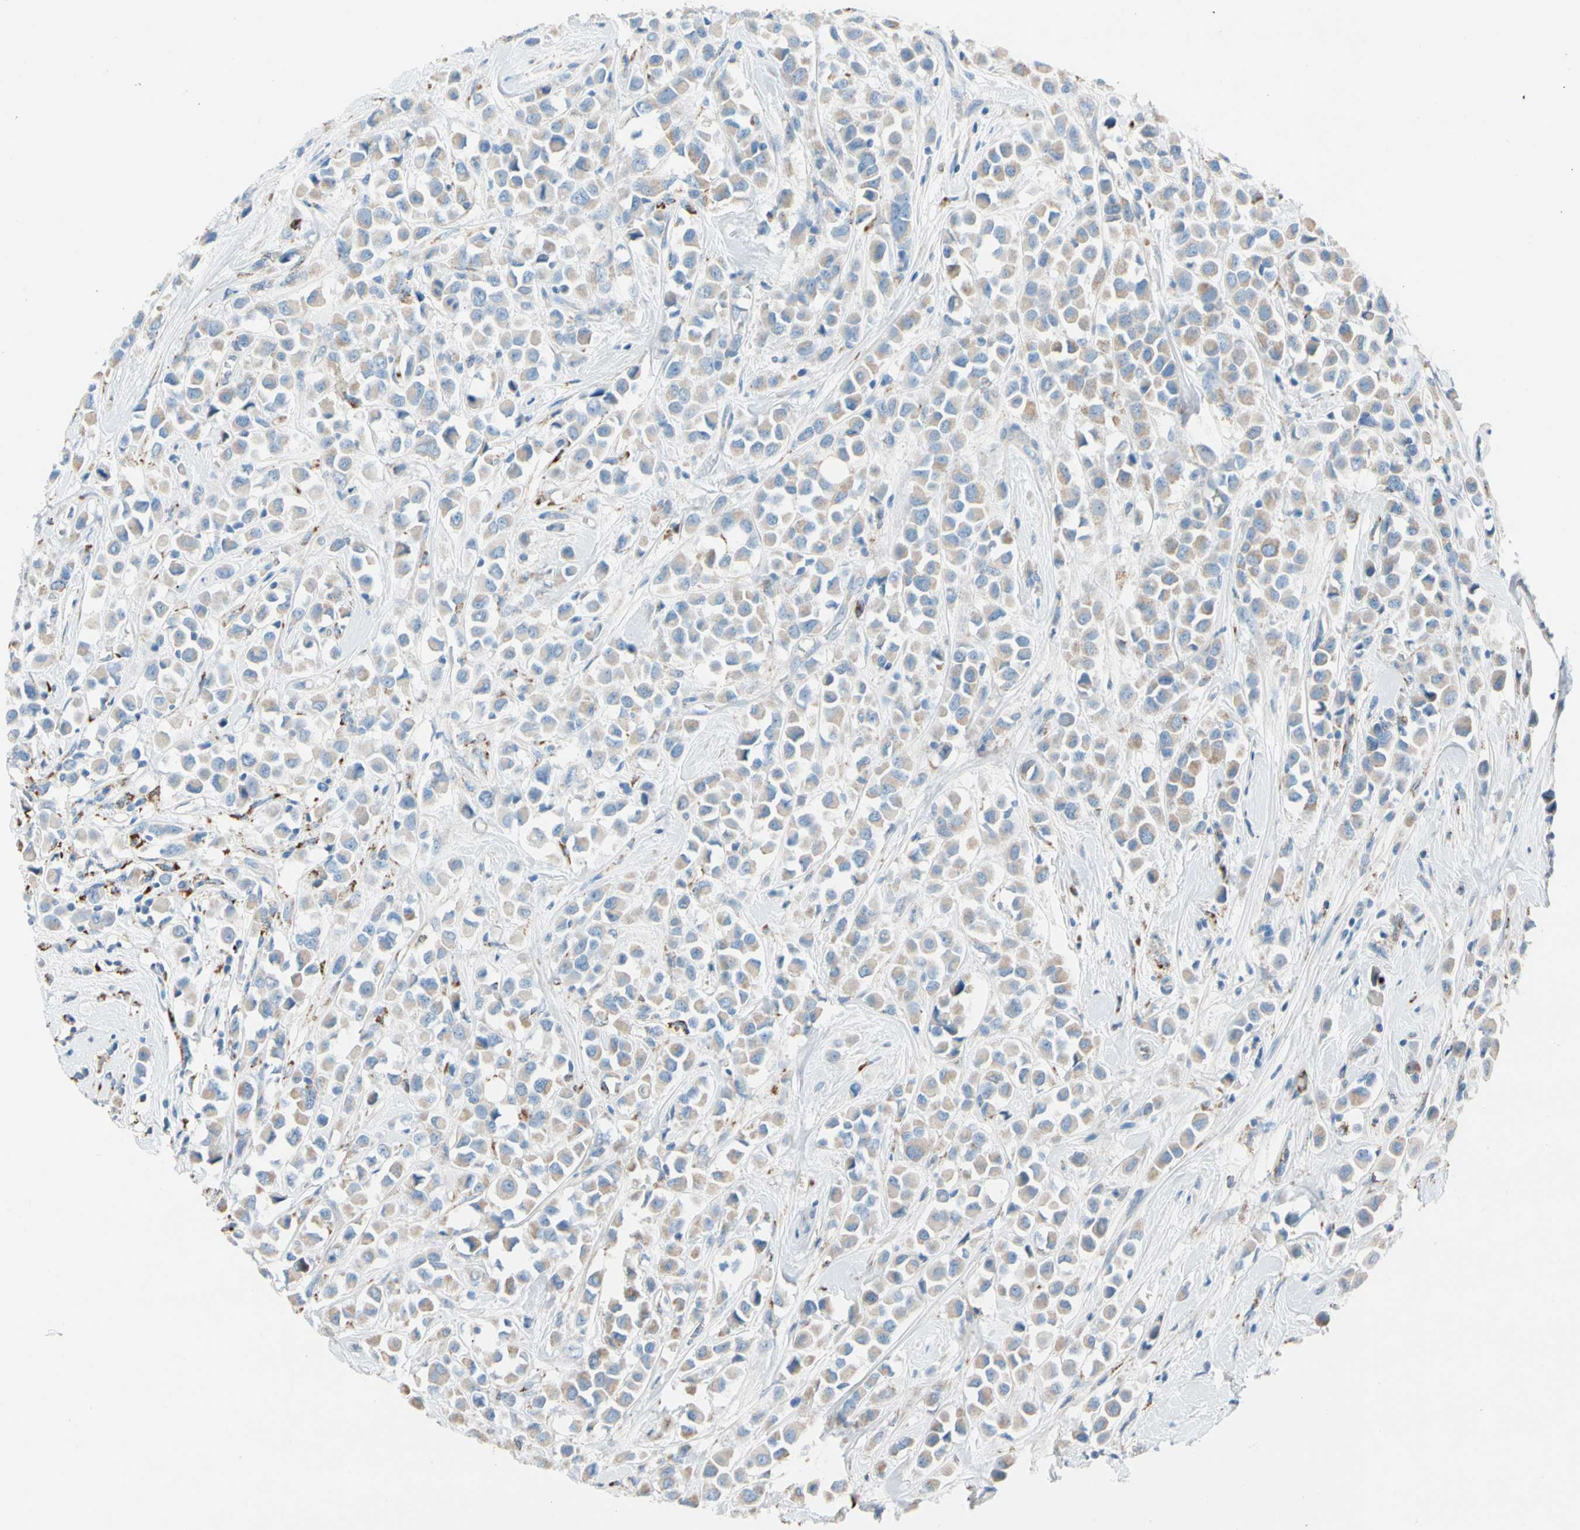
{"staining": {"intensity": "moderate", "quantity": ">75%", "location": "cytoplasmic/membranous"}, "tissue": "breast cancer", "cell_type": "Tumor cells", "image_type": "cancer", "snomed": [{"axis": "morphology", "description": "Duct carcinoma"}, {"axis": "topography", "description": "Breast"}], "caption": "Brown immunohistochemical staining in human invasive ductal carcinoma (breast) shows moderate cytoplasmic/membranous positivity in approximately >75% of tumor cells.", "gene": "LY6G6F", "patient": {"sex": "female", "age": 61}}